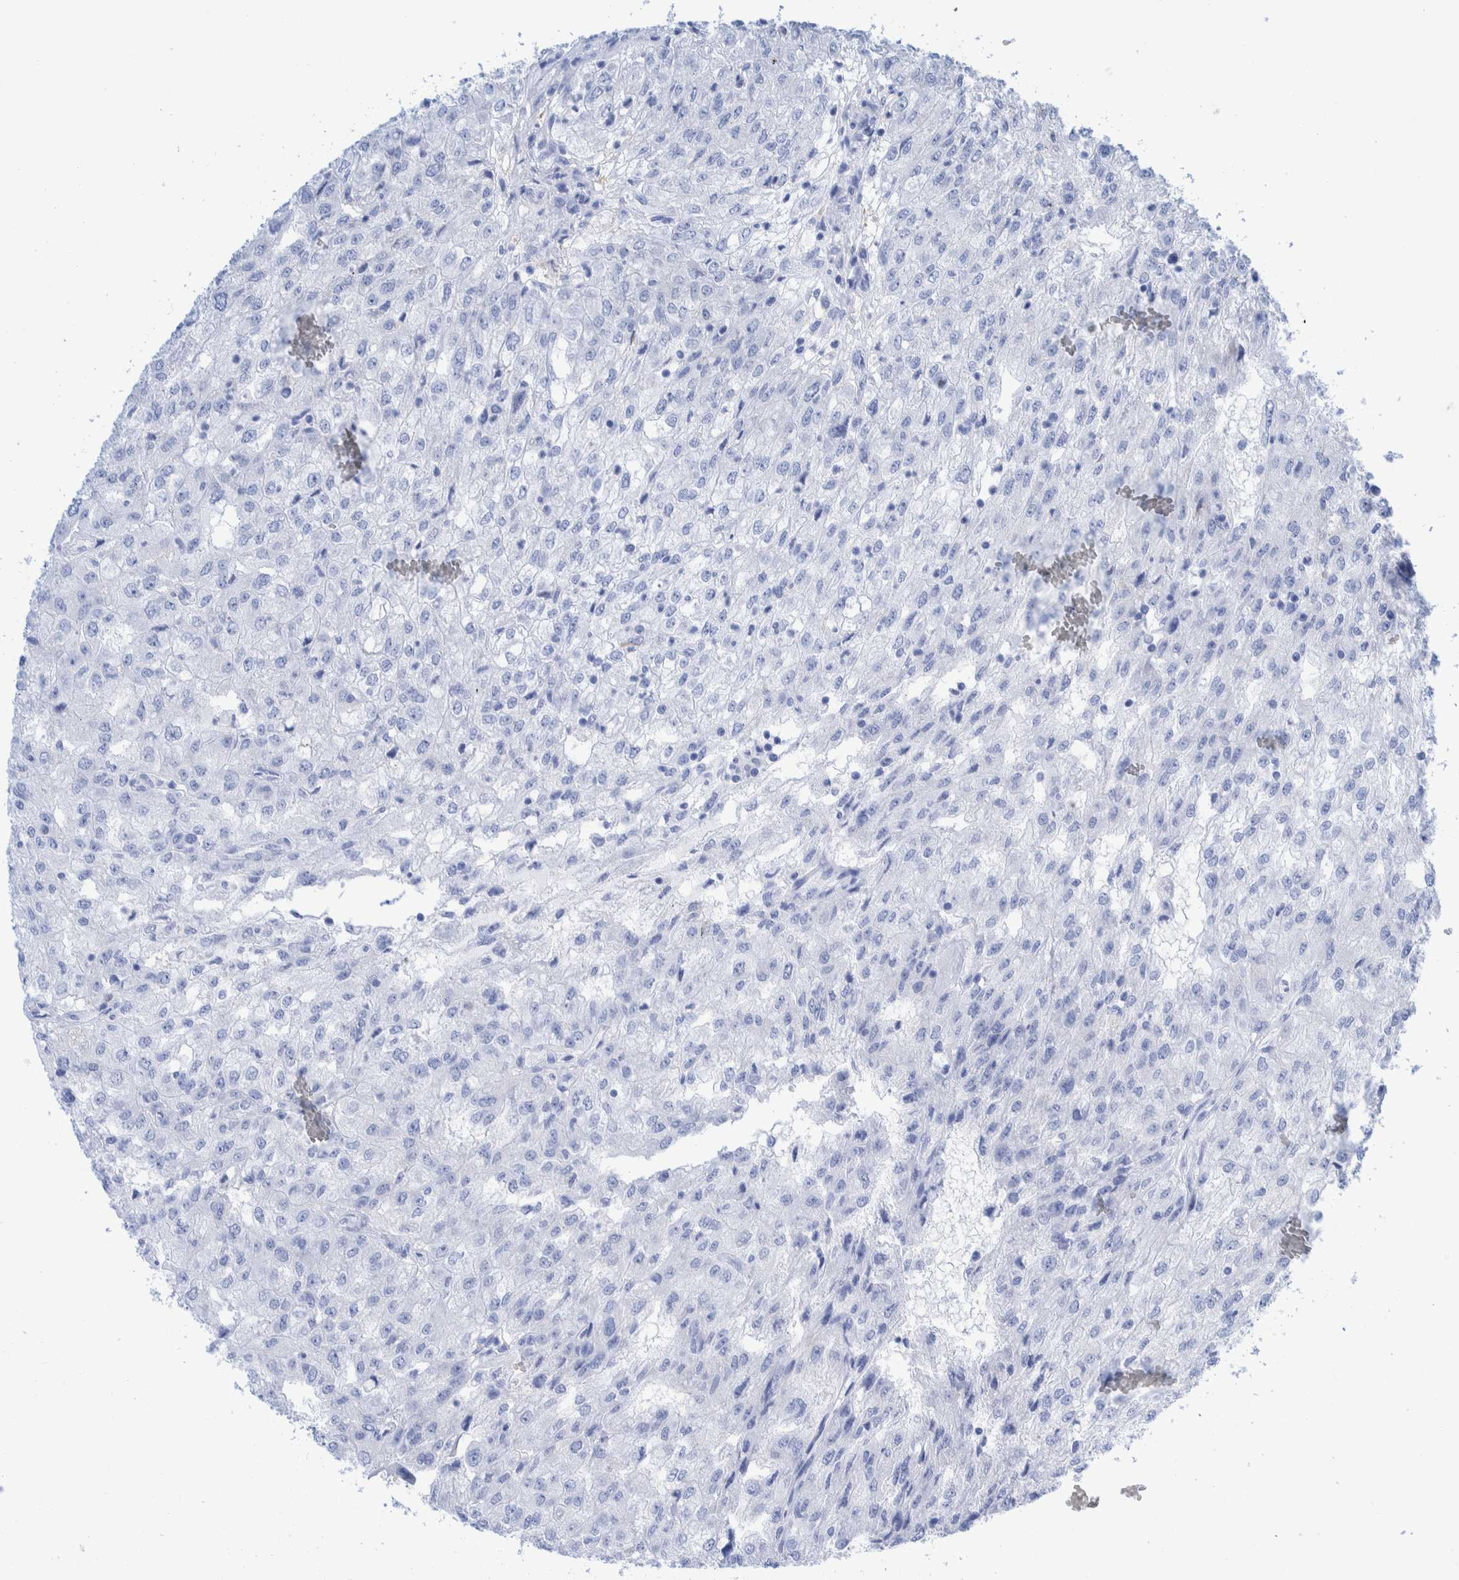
{"staining": {"intensity": "negative", "quantity": "none", "location": "none"}, "tissue": "renal cancer", "cell_type": "Tumor cells", "image_type": "cancer", "snomed": [{"axis": "morphology", "description": "Adenocarcinoma, NOS"}, {"axis": "topography", "description": "Kidney"}], "caption": "An immunohistochemistry histopathology image of renal cancer (adenocarcinoma) is shown. There is no staining in tumor cells of renal cancer (adenocarcinoma).", "gene": "KRT14", "patient": {"sex": "female", "age": 54}}